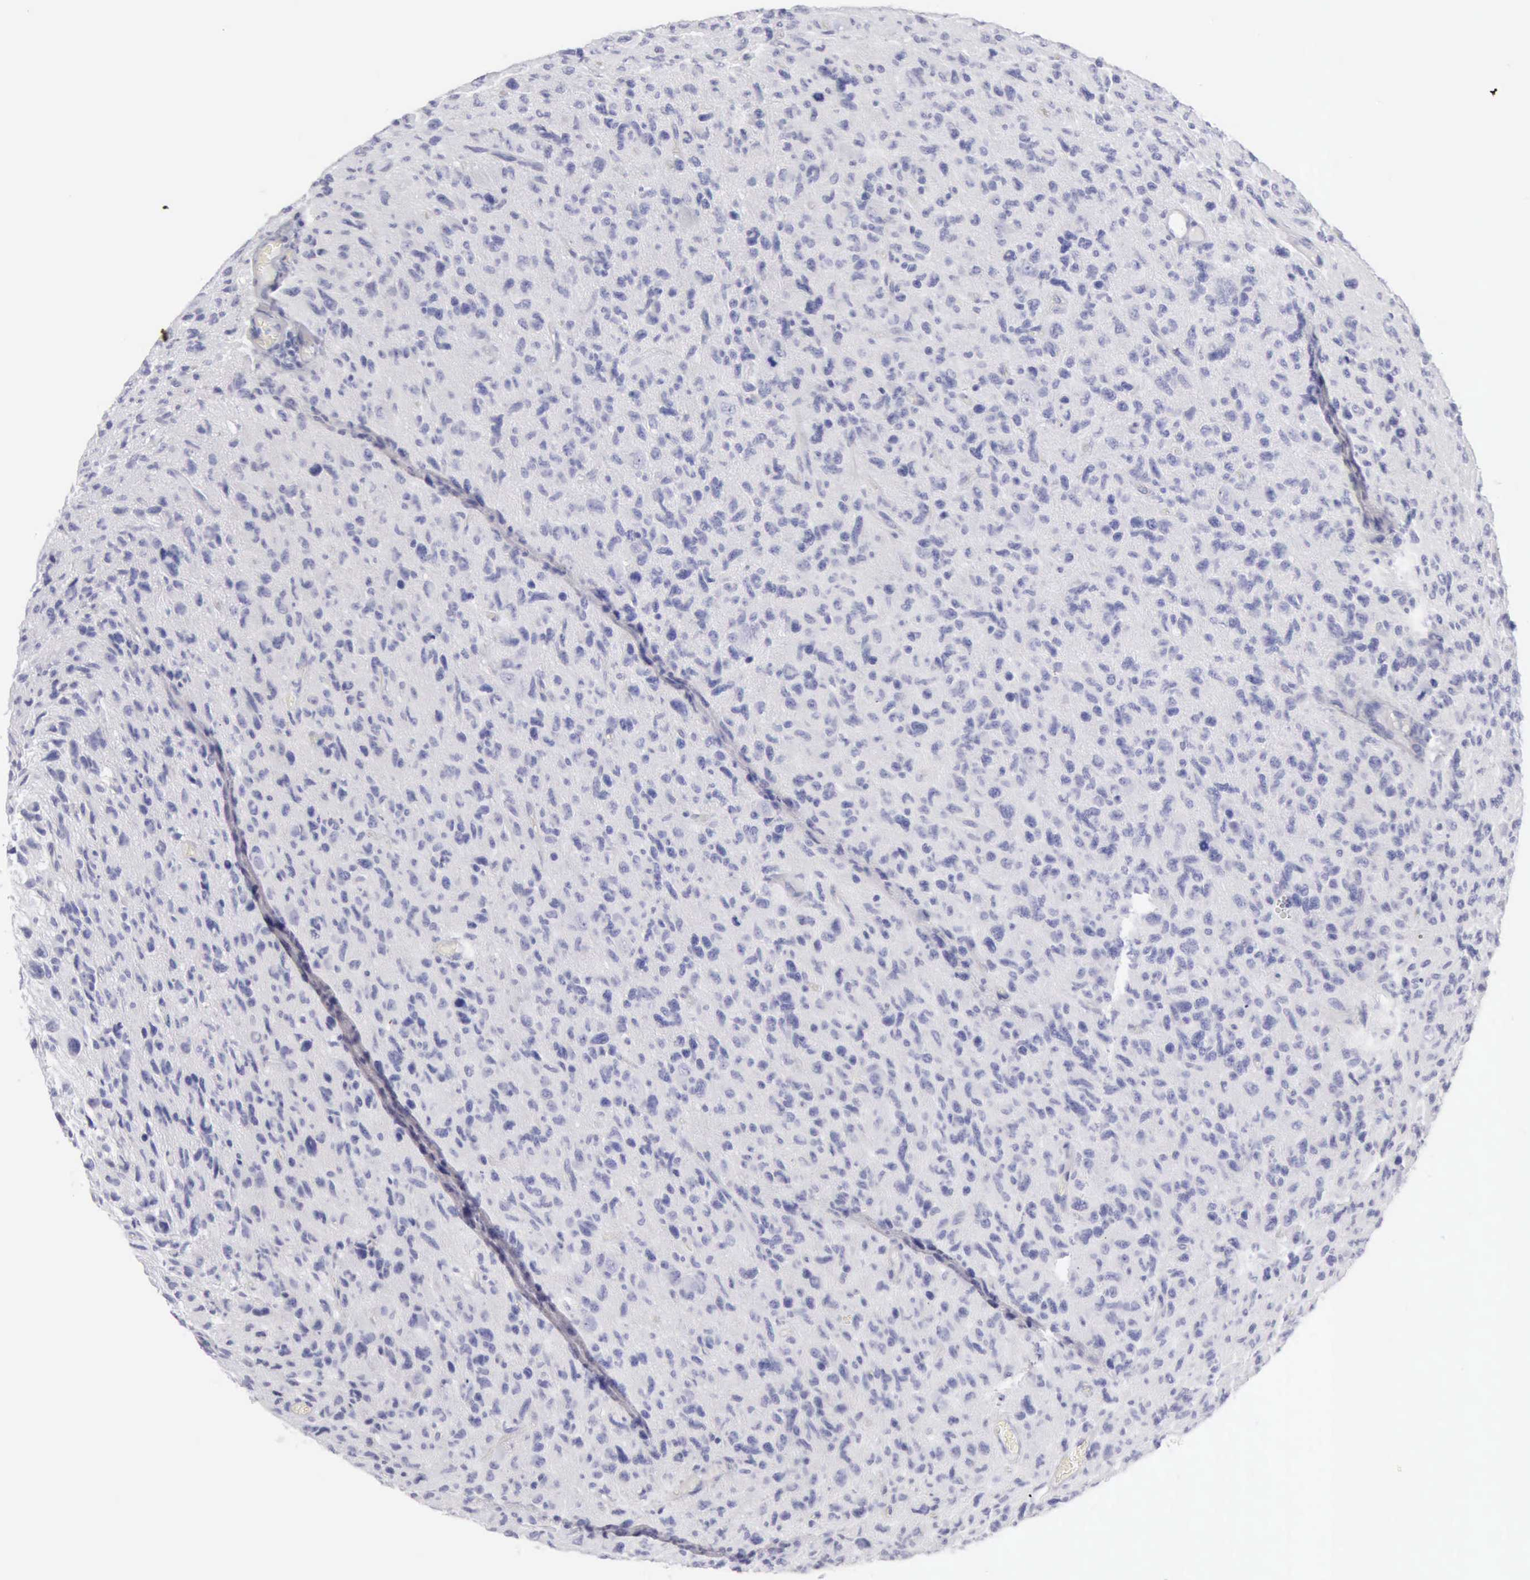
{"staining": {"intensity": "negative", "quantity": "none", "location": "none"}, "tissue": "glioma", "cell_type": "Tumor cells", "image_type": "cancer", "snomed": [{"axis": "morphology", "description": "Glioma, malignant, High grade"}, {"axis": "topography", "description": "Brain"}], "caption": "Histopathology image shows no significant protein staining in tumor cells of glioma.", "gene": "KRT5", "patient": {"sex": "female", "age": 60}}